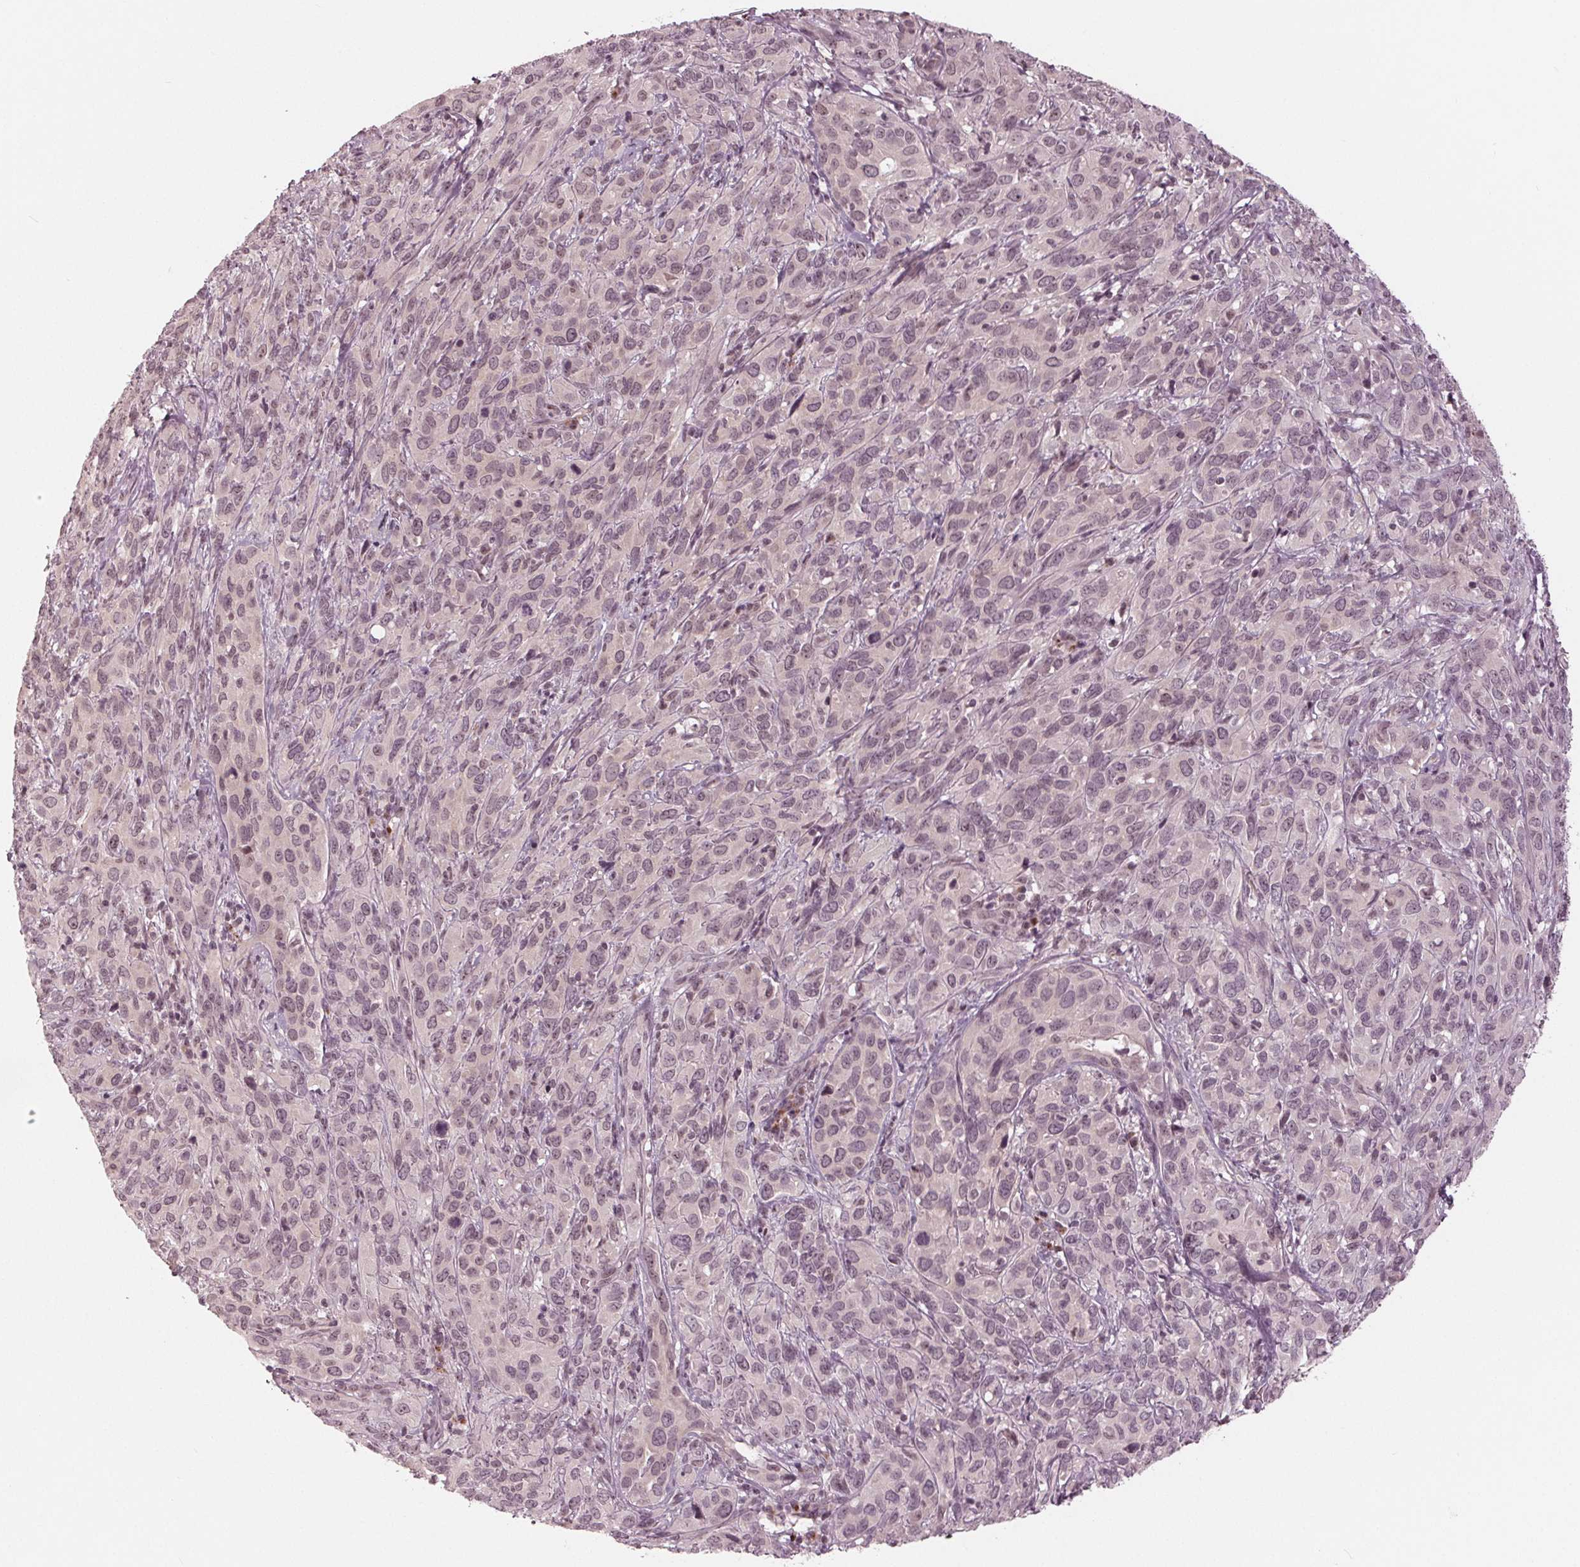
{"staining": {"intensity": "weak", "quantity": "25%-75%", "location": "nuclear"}, "tissue": "cervical cancer", "cell_type": "Tumor cells", "image_type": "cancer", "snomed": [{"axis": "morphology", "description": "Squamous cell carcinoma, NOS"}, {"axis": "topography", "description": "Cervix"}], "caption": "There is low levels of weak nuclear staining in tumor cells of squamous cell carcinoma (cervical), as demonstrated by immunohistochemical staining (brown color).", "gene": "SLX4", "patient": {"sex": "female", "age": 51}}